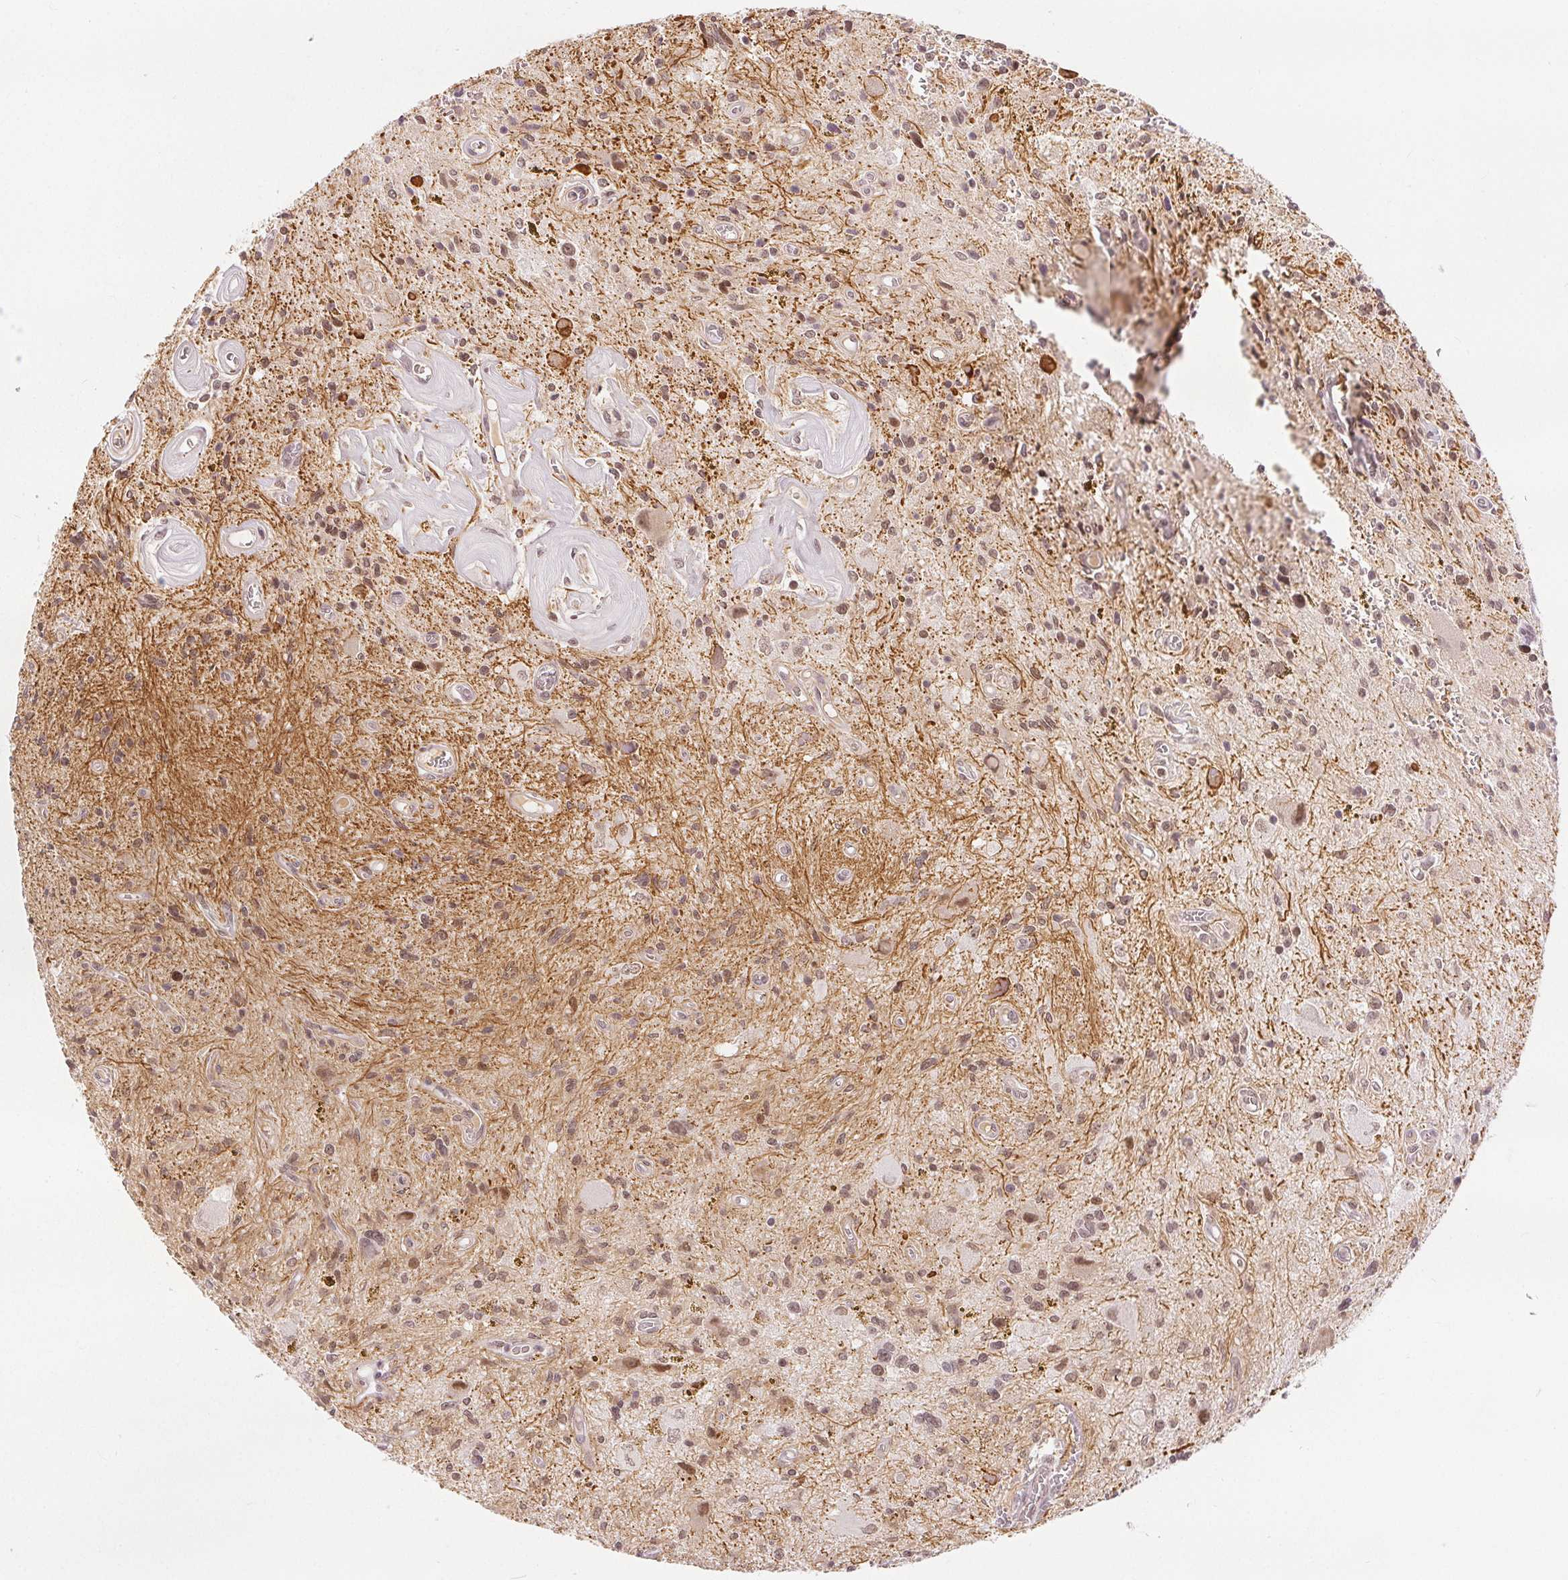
{"staining": {"intensity": "weak", "quantity": ">75%", "location": "nuclear"}, "tissue": "glioma", "cell_type": "Tumor cells", "image_type": "cancer", "snomed": [{"axis": "morphology", "description": "Glioma, malignant, Low grade"}, {"axis": "topography", "description": "Cerebellum"}], "caption": "IHC of human malignant glioma (low-grade) displays low levels of weak nuclear staining in about >75% of tumor cells.", "gene": "DEK", "patient": {"sex": "female", "age": 14}}